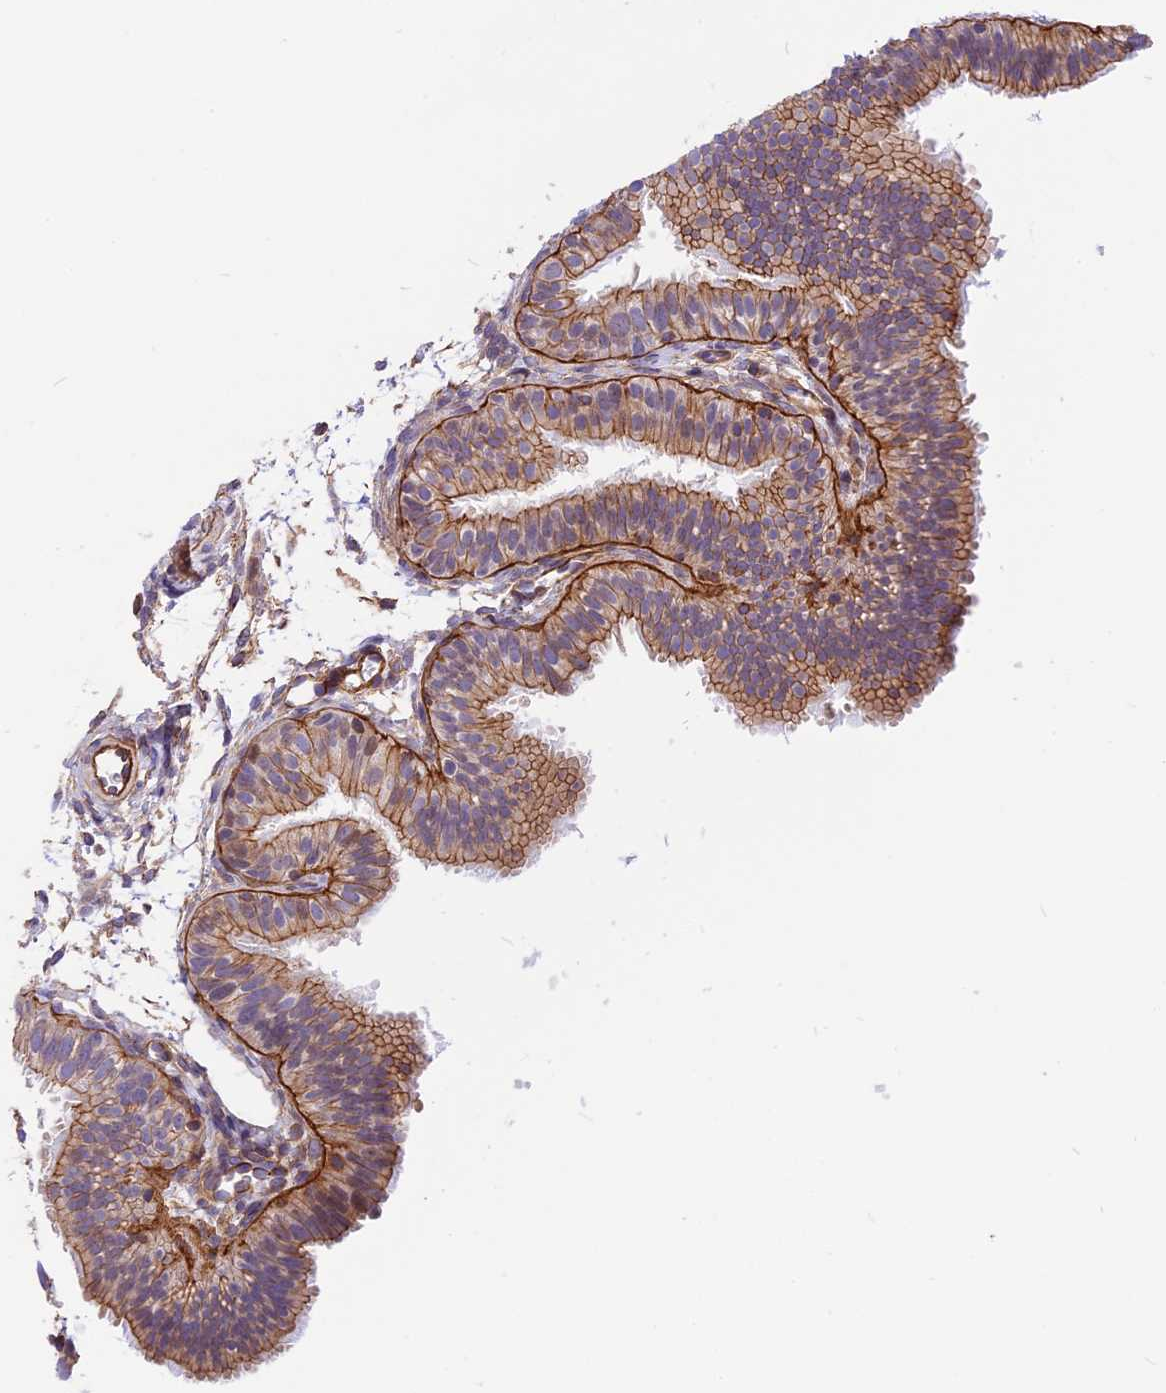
{"staining": {"intensity": "moderate", "quantity": ">75%", "location": "cytoplasmic/membranous"}, "tissue": "fallopian tube", "cell_type": "Glandular cells", "image_type": "normal", "snomed": [{"axis": "morphology", "description": "Normal tissue, NOS"}, {"axis": "topography", "description": "Fallopian tube"}], "caption": "The histopathology image reveals immunohistochemical staining of benign fallopian tube. There is moderate cytoplasmic/membranous staining is present in about >75% of glandular cells. (DAB = brown stain, brightfield microscopy at high magnification).", "gene": "R3HDM4", "patient": {"sex": "female", "age": 35}}